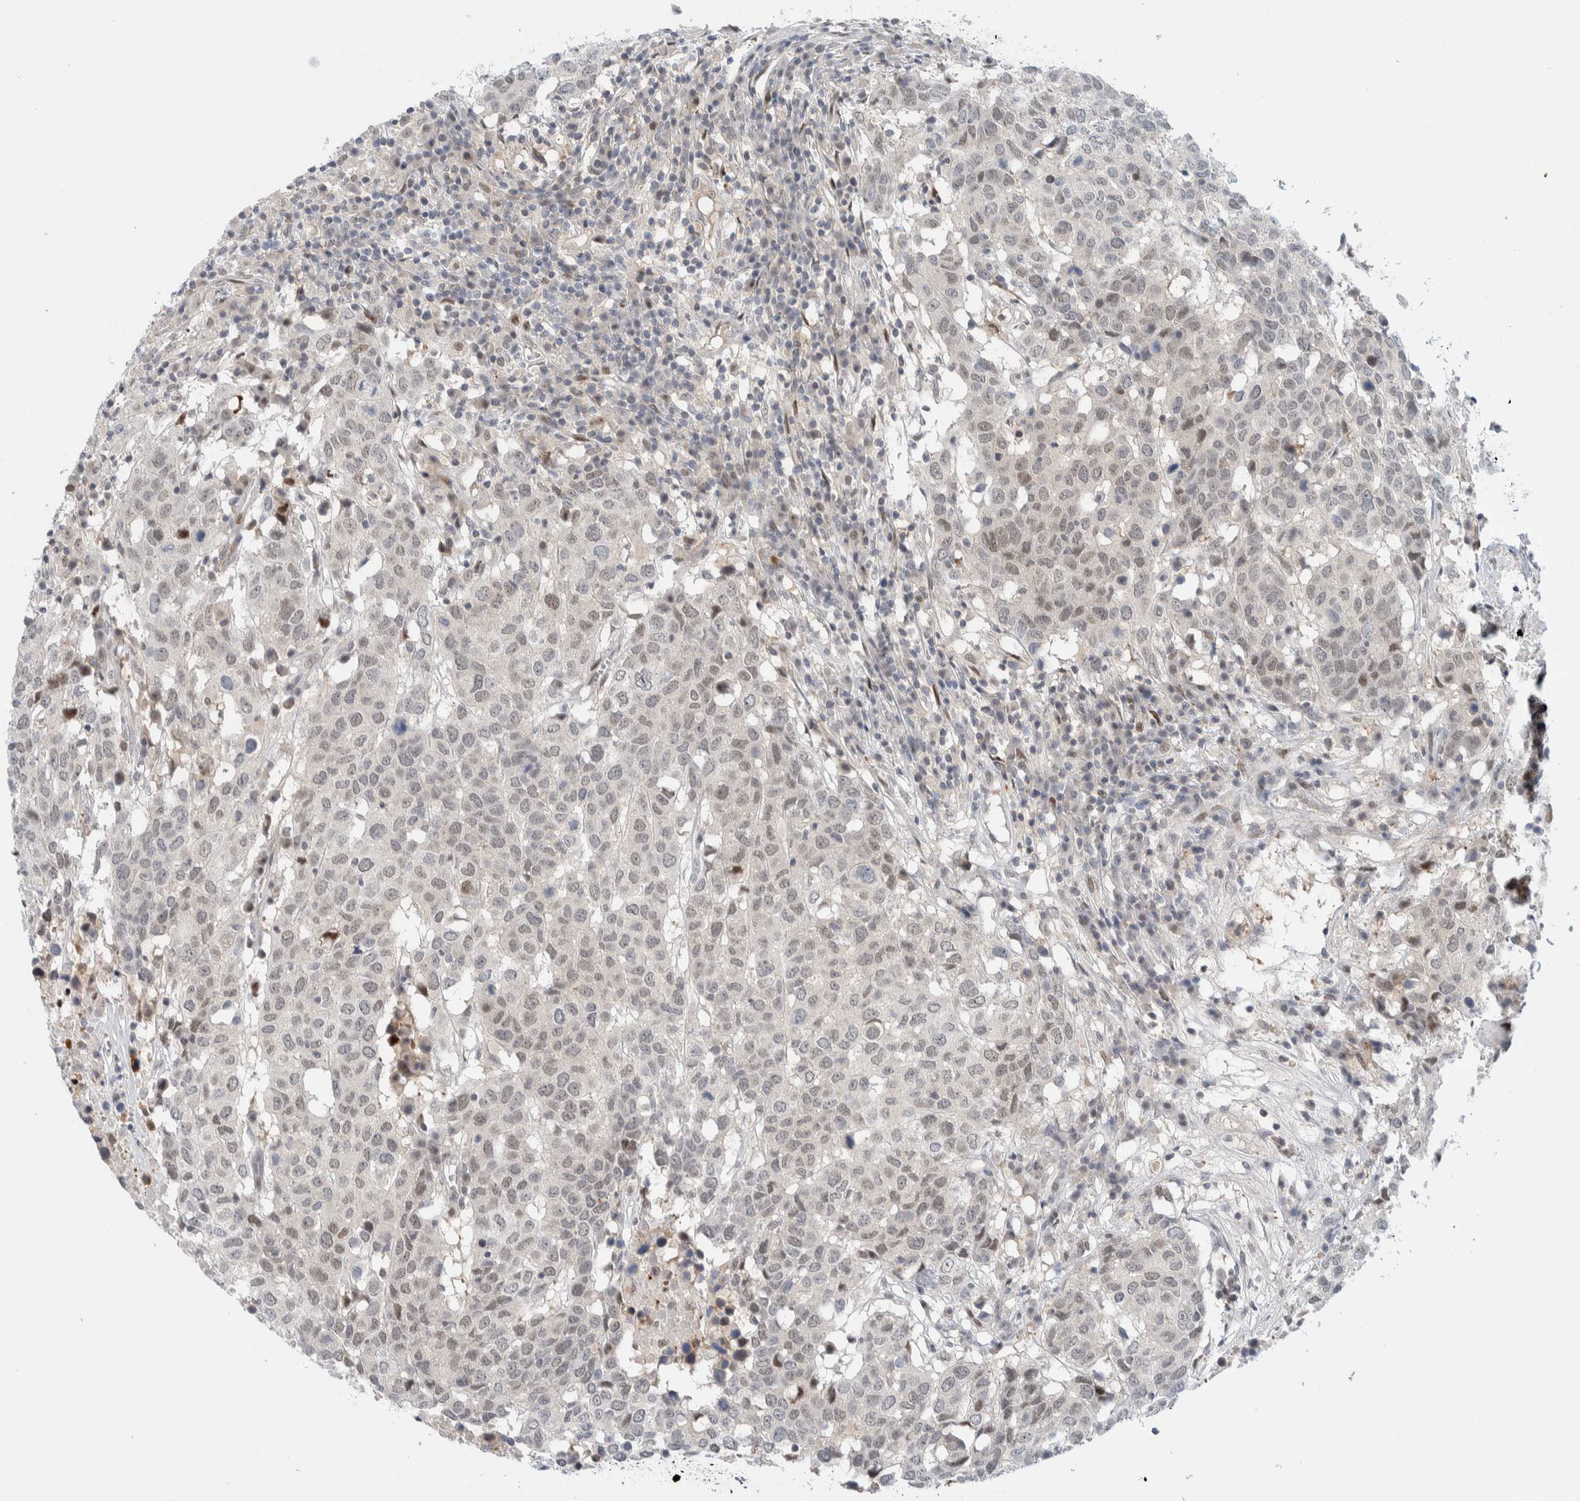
{"staining": {"intensity": "negative", "quantity": "none", "location": "none"}, "tissue": "head and neck cancer", "cell_type": "Tumor cells", "image_type": "cancer", "snomed": [{"axis": "morphology", "description": "Squamous cell carcinoma, NOS"}, {"axis": "topography", "description": "Head-Neck"}], "caption": "This is an immunohistochemistry image of head and neck cancer (squamous cell carcinoma). There is no staining in tumor cells.", "gene": "NCR3LG1", "patient": {"sex": "male", "age": 66}}